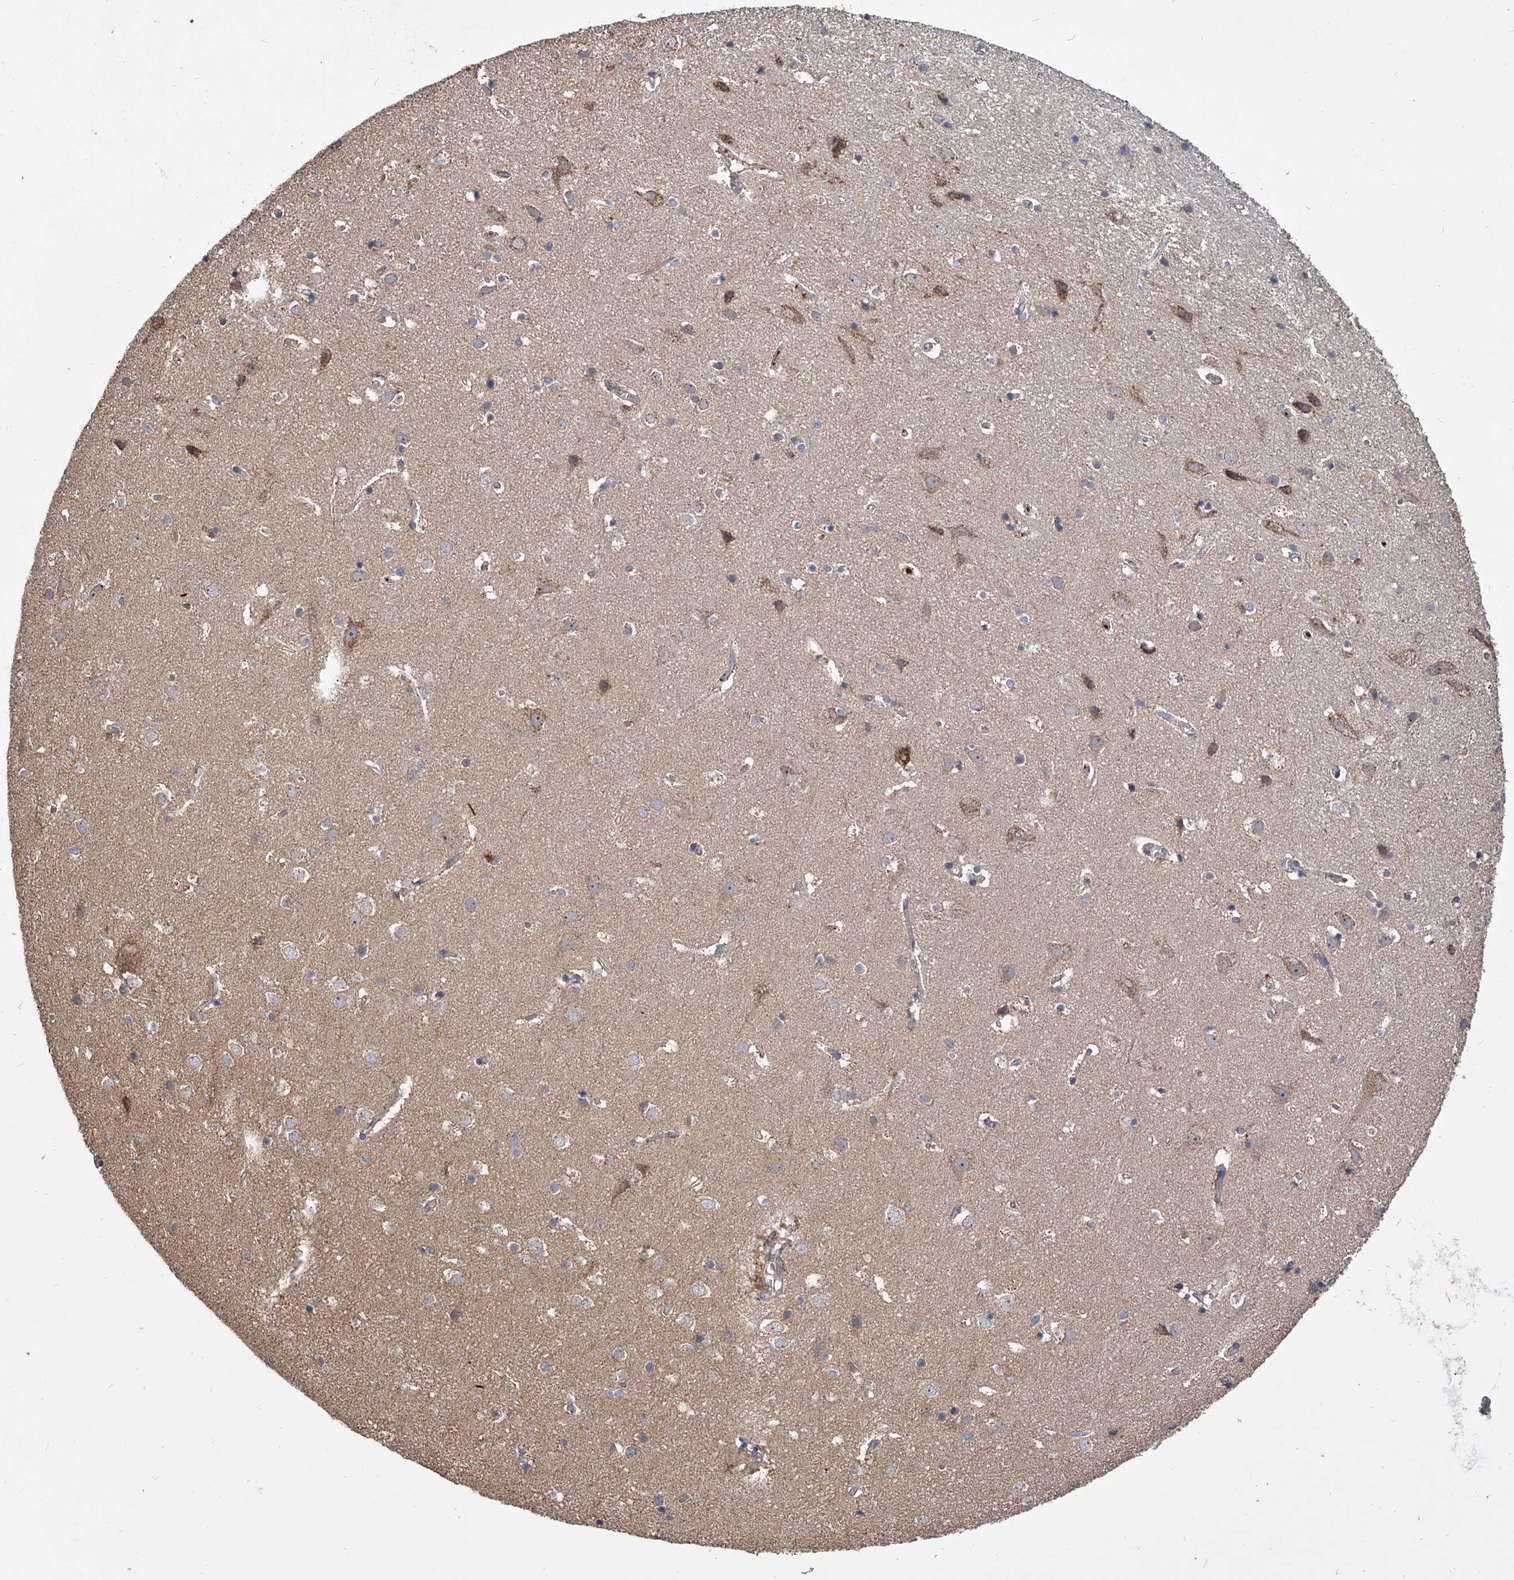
{"staining": {"intensity": "weak", "quantity": "25%-75%", "location": "cytoplasmic/membranous"}, "tissue": "cerebral cortex", "cell_type": "Endothelial cells", "image_type": "normal", "snomed": [{"axis": "morphology", "description": "Normal tissue, NOS"}, {"axis": "topography", "description": "Cerebral cortex"}], "caption": "Immunohistochemical staining of benign human cerebral cortex exhibits low levels of weak cytoplasmic/membranous staining in about 25%-75% of endothelial cells. The protein of interest is shown in brown color, while the nuclei are stained blue.", "gene": "CUL7", "patient": {"sex": "male", "age": 54}}